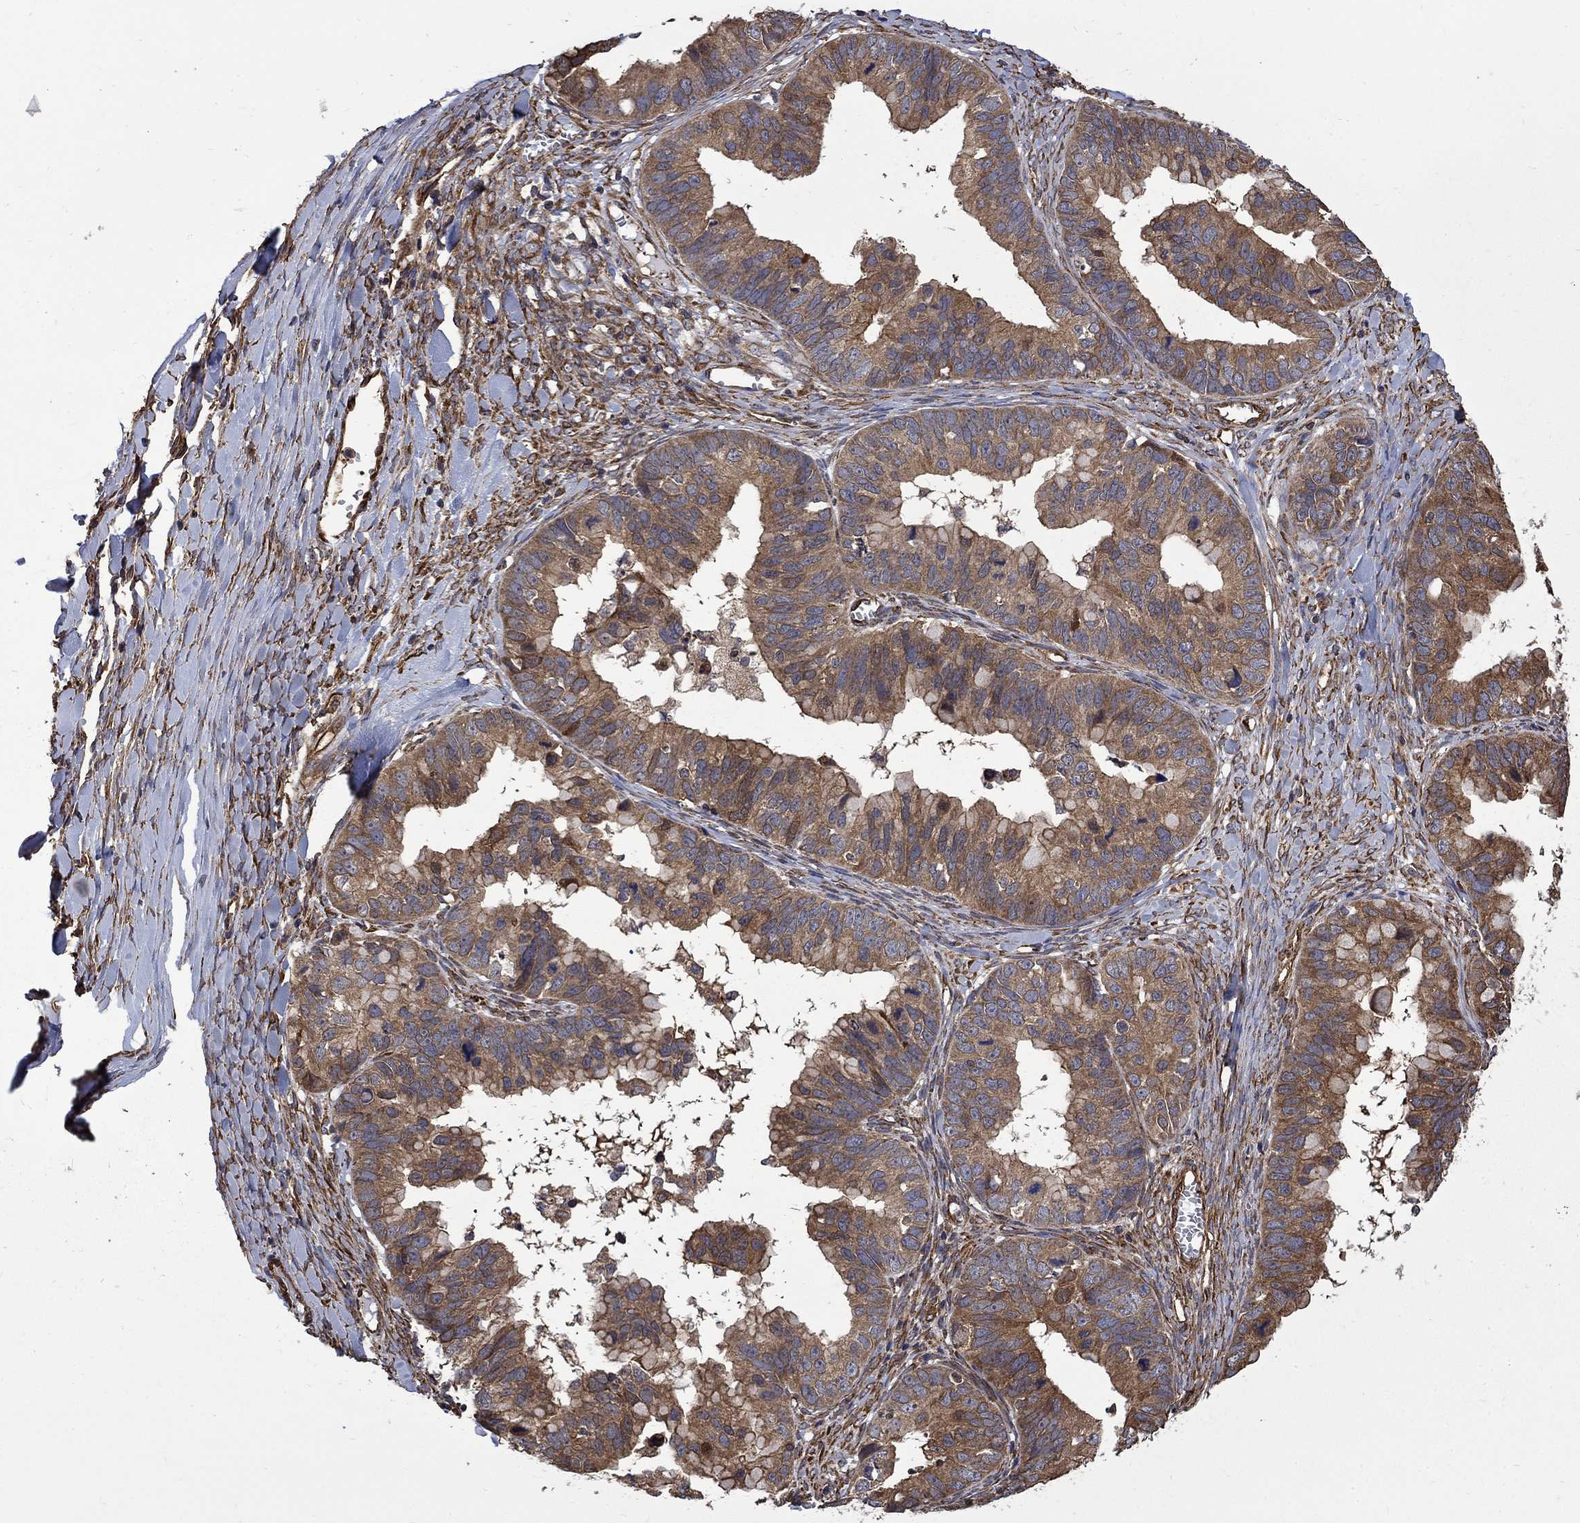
{"staining": {"intensity": "moderate", "quantity": ">75%", "location": "cytoplasmic/membranous"}, "tissue": "ovarian cancer", "cell_type": "Tumor cells", "image_type": "cancer", "snomed": [{"axis": "morphology", "description": "Cystadenocarcinoma, mucinous, NOS"}, {"axis": "topography", "description": "Ovary"}], "caption": "High-power microscopy captured an immunohistochemistry (IHC) histopathology image of mucinous cystadenocarcinoma (ovarian), revealing moderate cytoplasmic/membranous staining in about >75% of tumor cells.", "gene": "CUTC", "patient": {"sex": "female", "age": 76}}